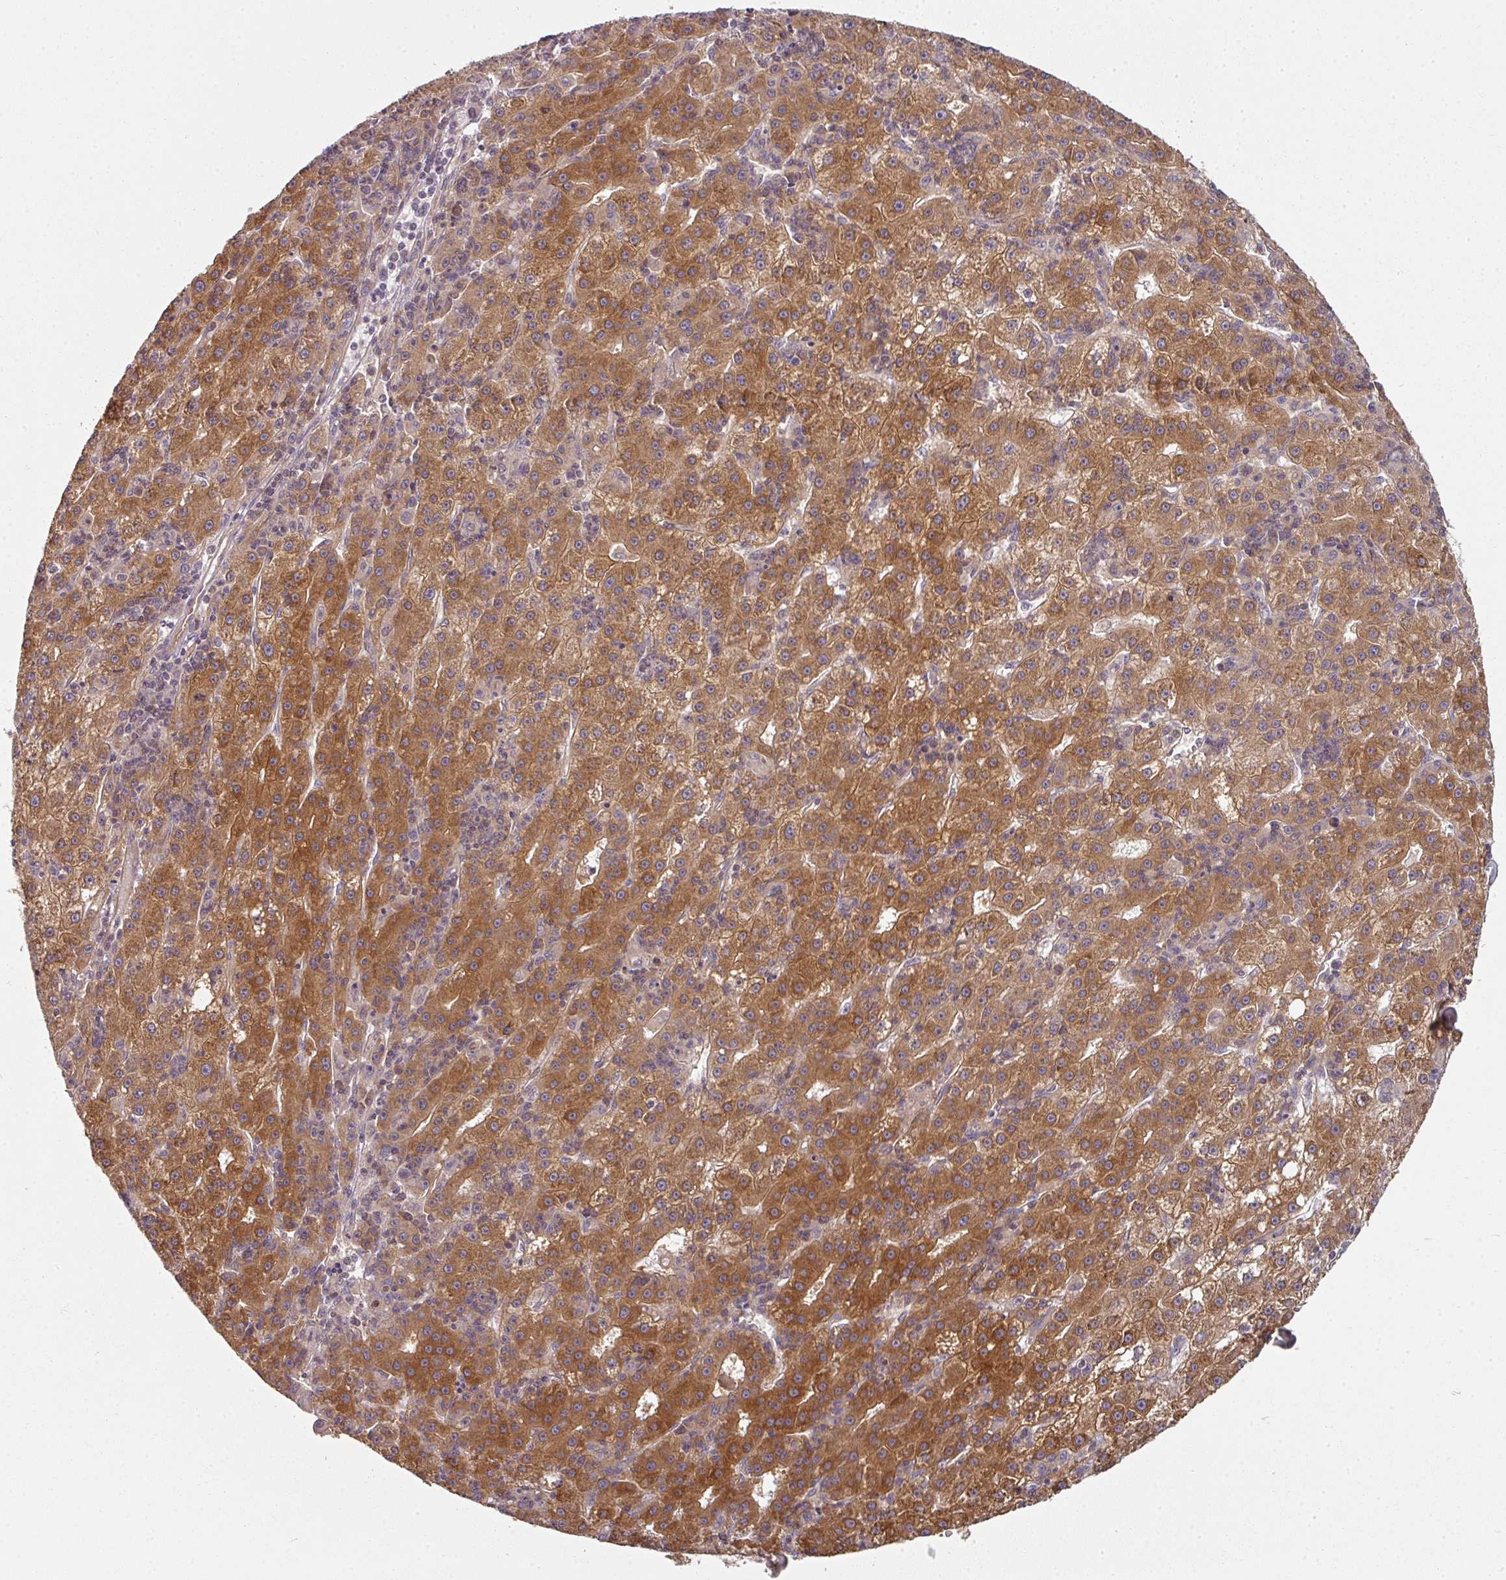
{"staining": {"intensity": "strong", "quantity": ">75%", "location": "cytoplasmic/membranous"}, "tissue": "liver cancer", "cell_type": "Tumor cells", "image_type": "cancer", "snomed": [{"axis": "morphology", "description": "Carcinoma, Hepatocellular, NOS"}, {"axis": "topography", "description": "Liver"}], "caption": "Protein staining displays strong cytoplasmic/membranous positivity in approximately >75% of tumor cells in liver hepatocellular carcinoma.", "gene": "MAP2K2", "patient": {"sex": "male", "age": 76}}